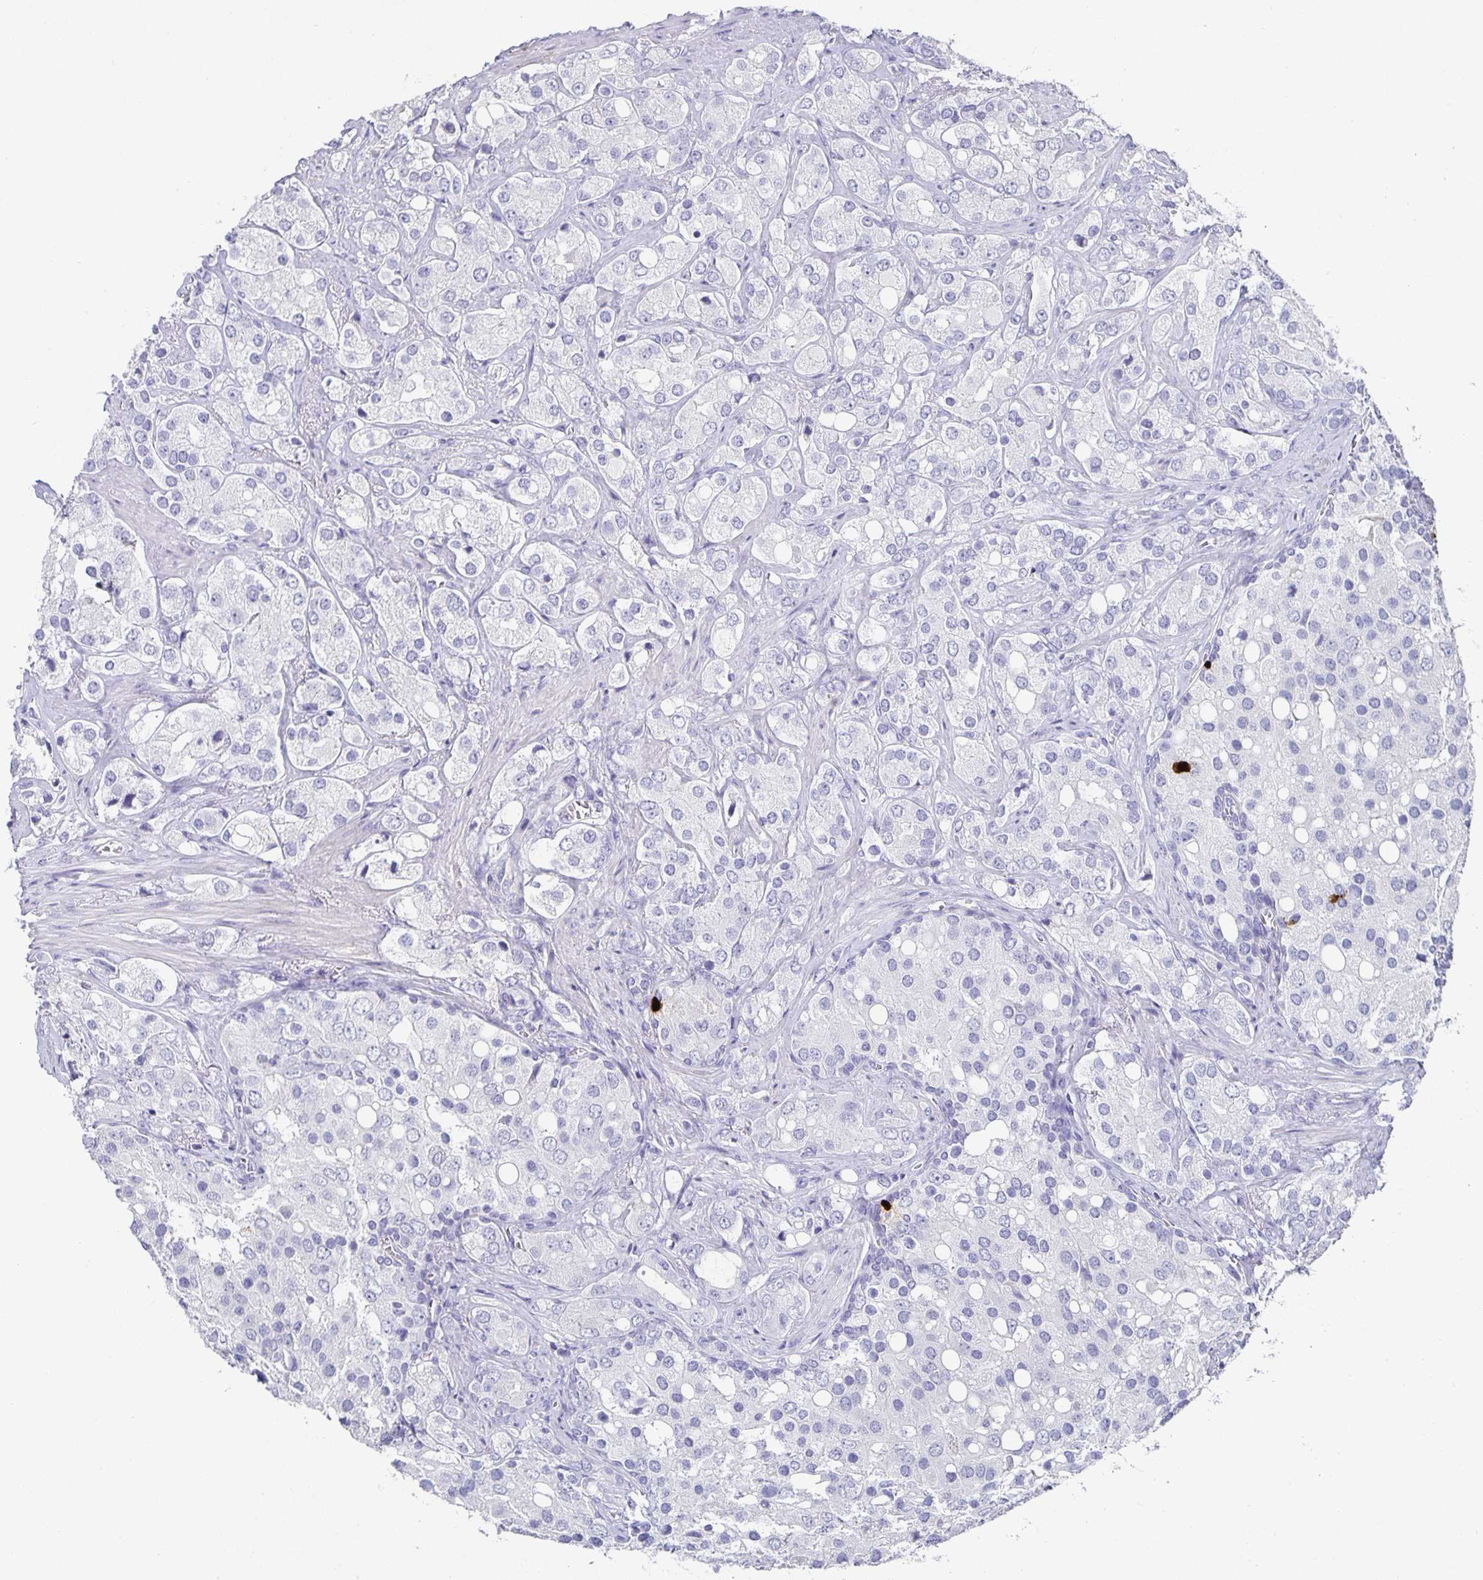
{"staining": {"intensity": "negative", "quantity": "none", "location": "none"}, "tissue": "prostate cancer", "cell_type": "Tumor cells", "image_type": "cancer", "snomed": [{"axis": "morphology", "description": "Adenocarcinoma, High grade"}, {"axis": "topography", "description": "Prostate"}], "caption": "Image shows no significant protein expression in tumor cells of prostate cancer (high-grade adenocarcinoma). (Immunohistochemistry (ihc), brightfield microscopy, high magnification).", "gene": "CHGA", "patient": {"sex": "male", "age": 67}}